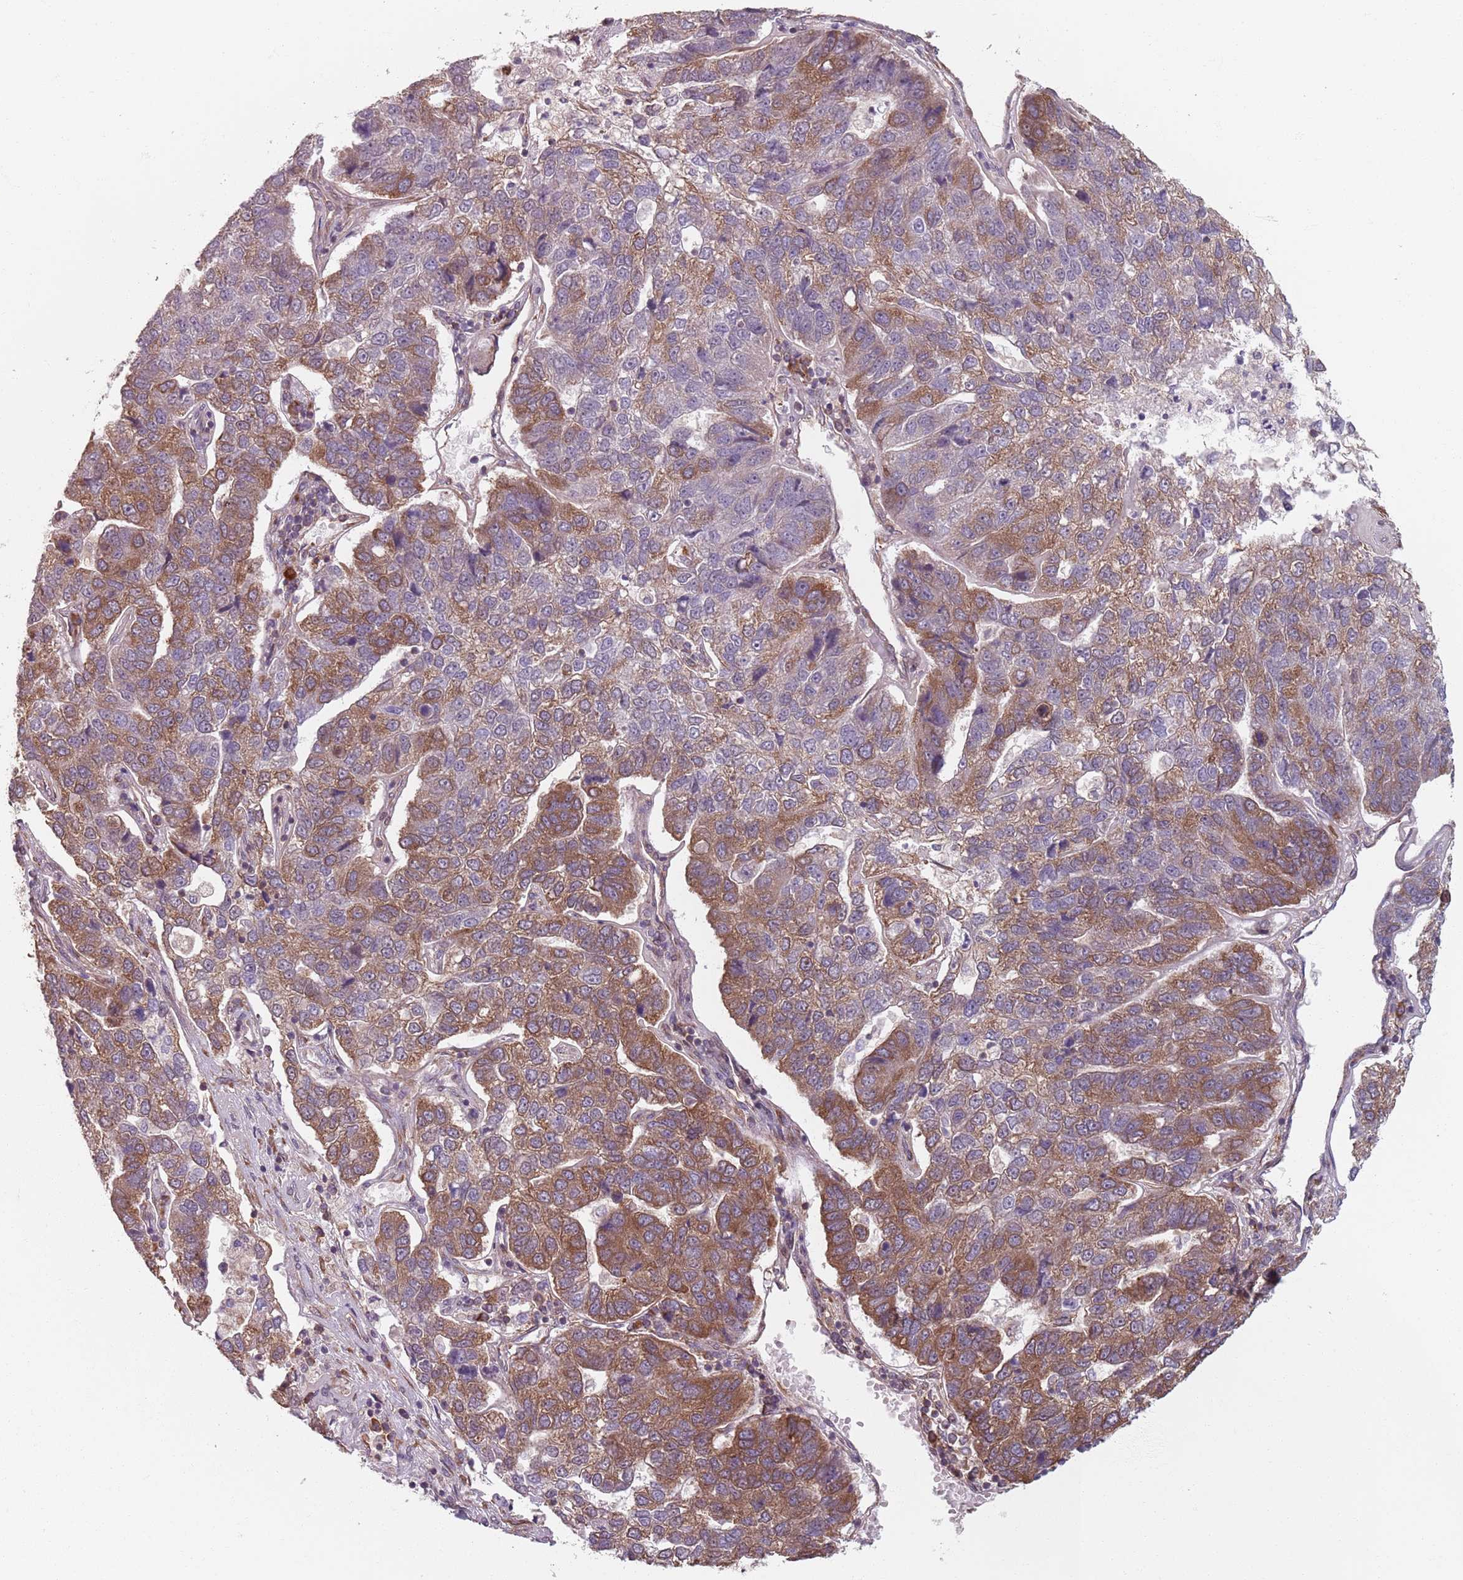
{"staining": {"intensity": "moderate", "quantity": "<25%", "location": "cytoplasmic/membranous"}, "tissue": "pancreatic cancer", "cell_type": "Tumor cells", "image_type": "cancer", "snomed": [{"axis": "morphology", "description": "Adenocarcinoma, NOS"}, {"axis": "topography", "description": "Pancreas"}], "caption": "Approximately <25% of tumor cells in human pancreatic adenocarcinoma reveal moderate cytoplasmic/membranous protein positivity as visualized by brown immunohistochemical staining.", "gene": "NOTCH3", "patient": {"sex": "female", "age": 61}}